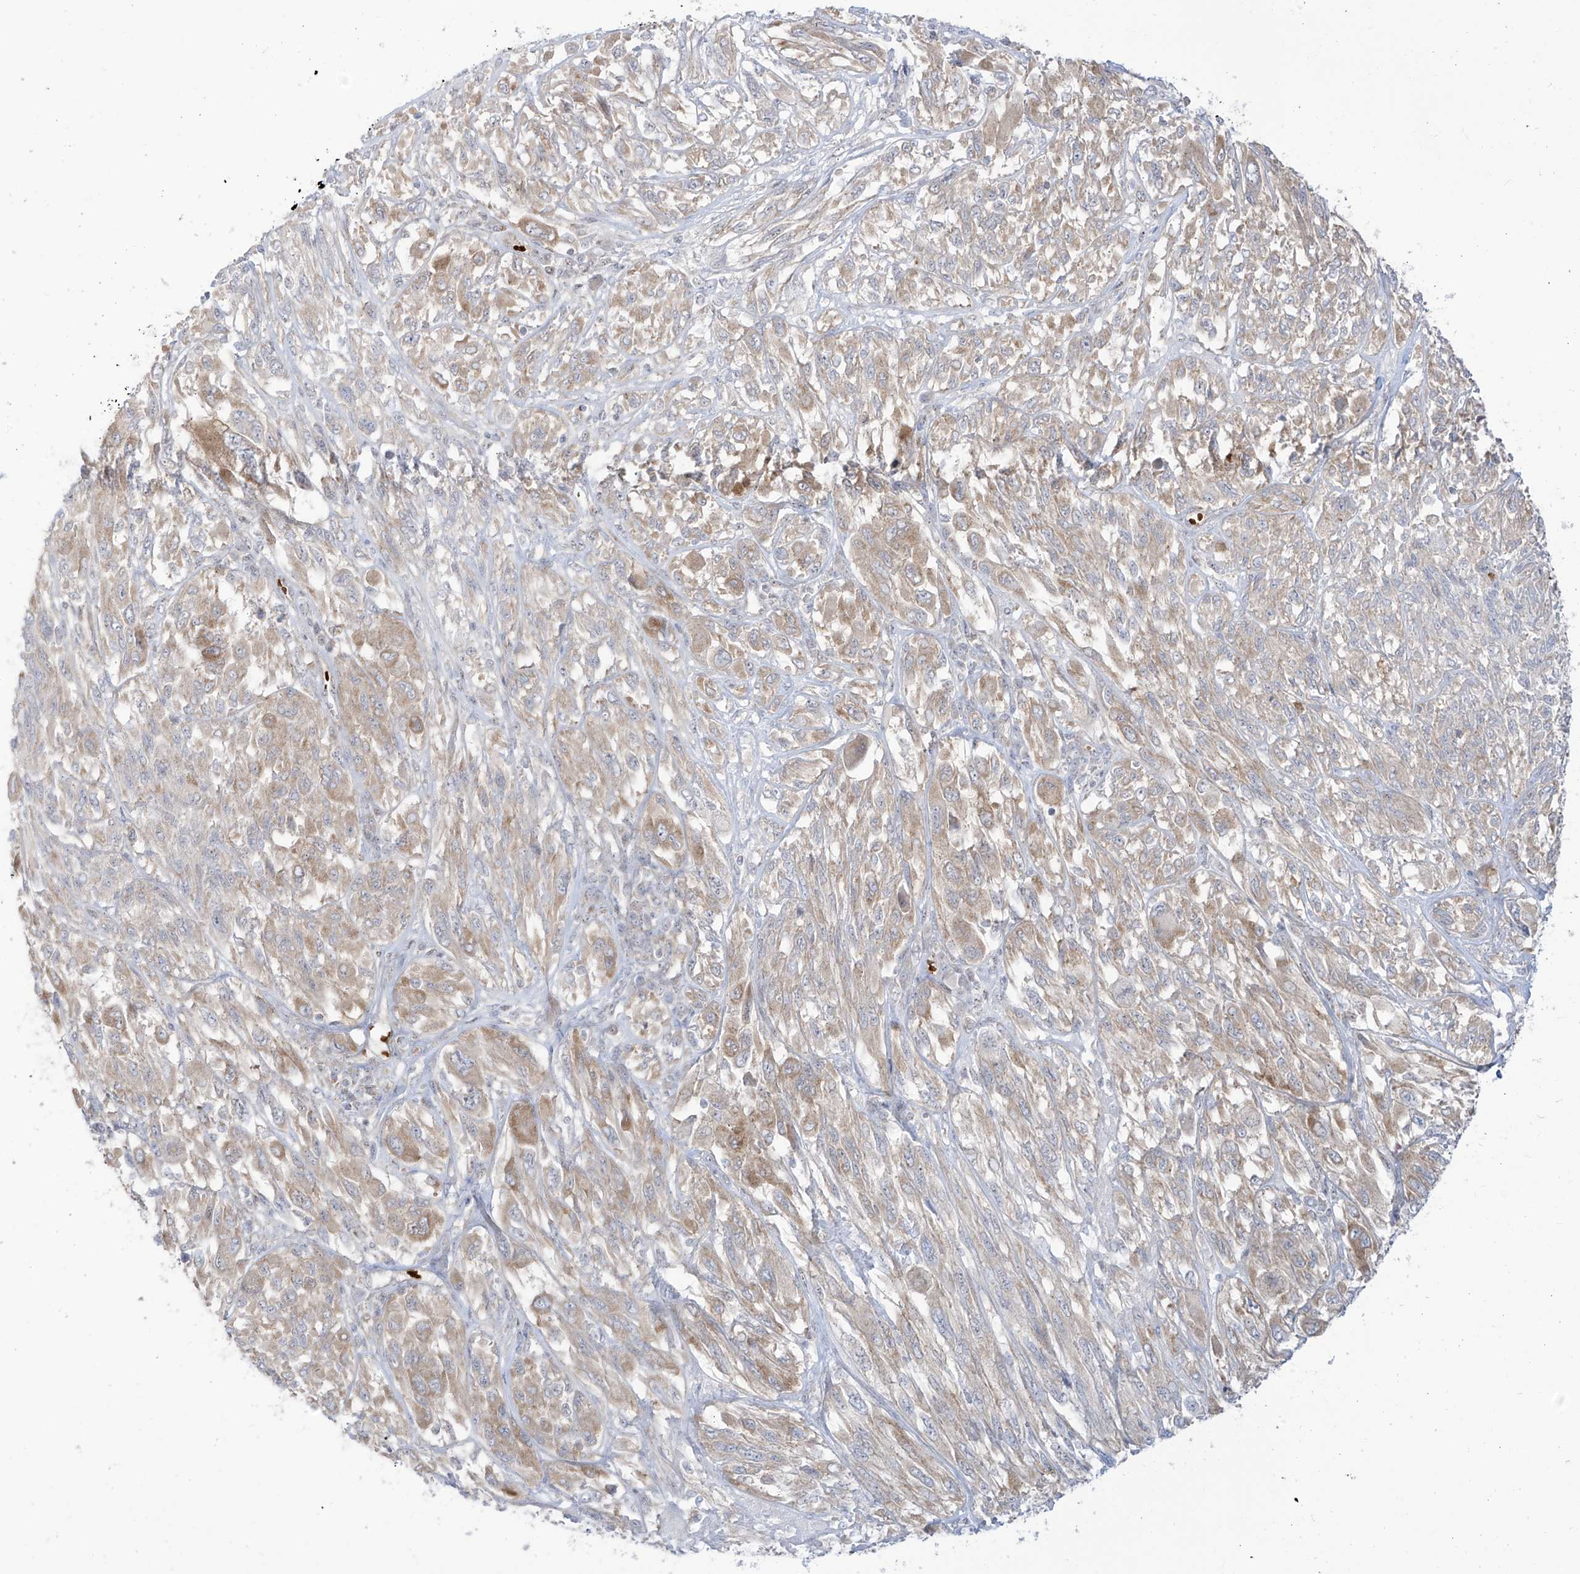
{"staining": {"intensity": "weak", "quantity": "25%-75%", "location": "cytoplasmic/membranous"}, "tissue": "melanoma", "cell_type": "Tumor cells", "image_type": "cancer", "snomed": [{"axis": "morphology", "description": "Malignant melanoma, NOS"}, {"axis": "topography", "description": "Skin"}], "caption": "Malignant melanoma stained with a brown dye reveals weak cytoplasmic/membranous positive positivity in approximately 25%-75% of tumor cells.", "gene": "ARHGEF40", "patient": {"sex": "female", "age": 91}}